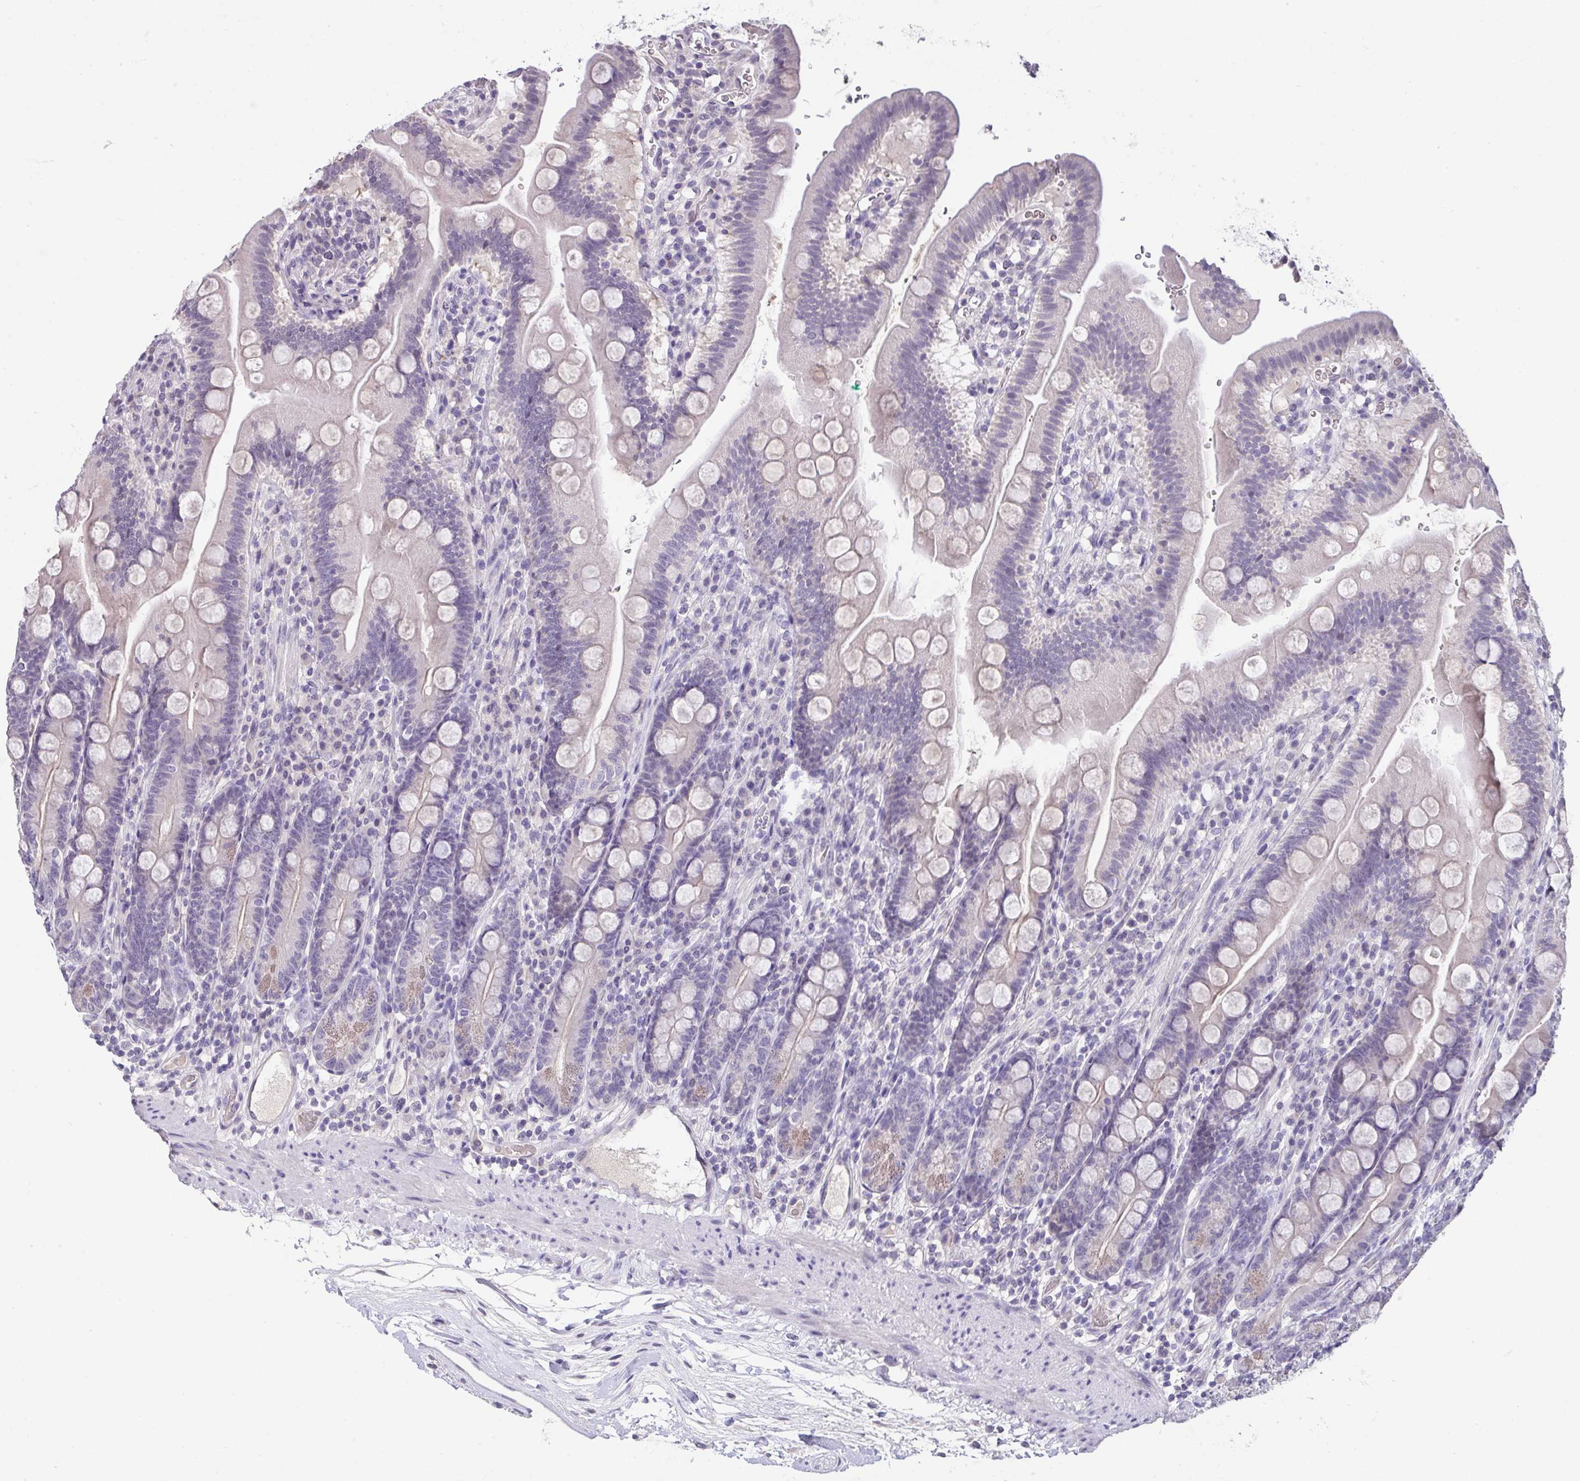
{"staining": {"intensity": "negative", "quantity": "none", "location": "none"}, "tissue": "duodenum", "cell_type": "Glandular cells", "image_type": "normal", "snomed": [{"axis": "morphology", "description": "Normal tissue, NOS"}, {"axis": "topography", "description": "Duodenum"}], "caption": "Immunohistochemistry (IHC) image of benign duodenum: duodenum stained with DAB demonstrates no significant protein staining in glandular cells.", "gene": "GLTPD2", "patient": {"sex": "female", "age": 67}}